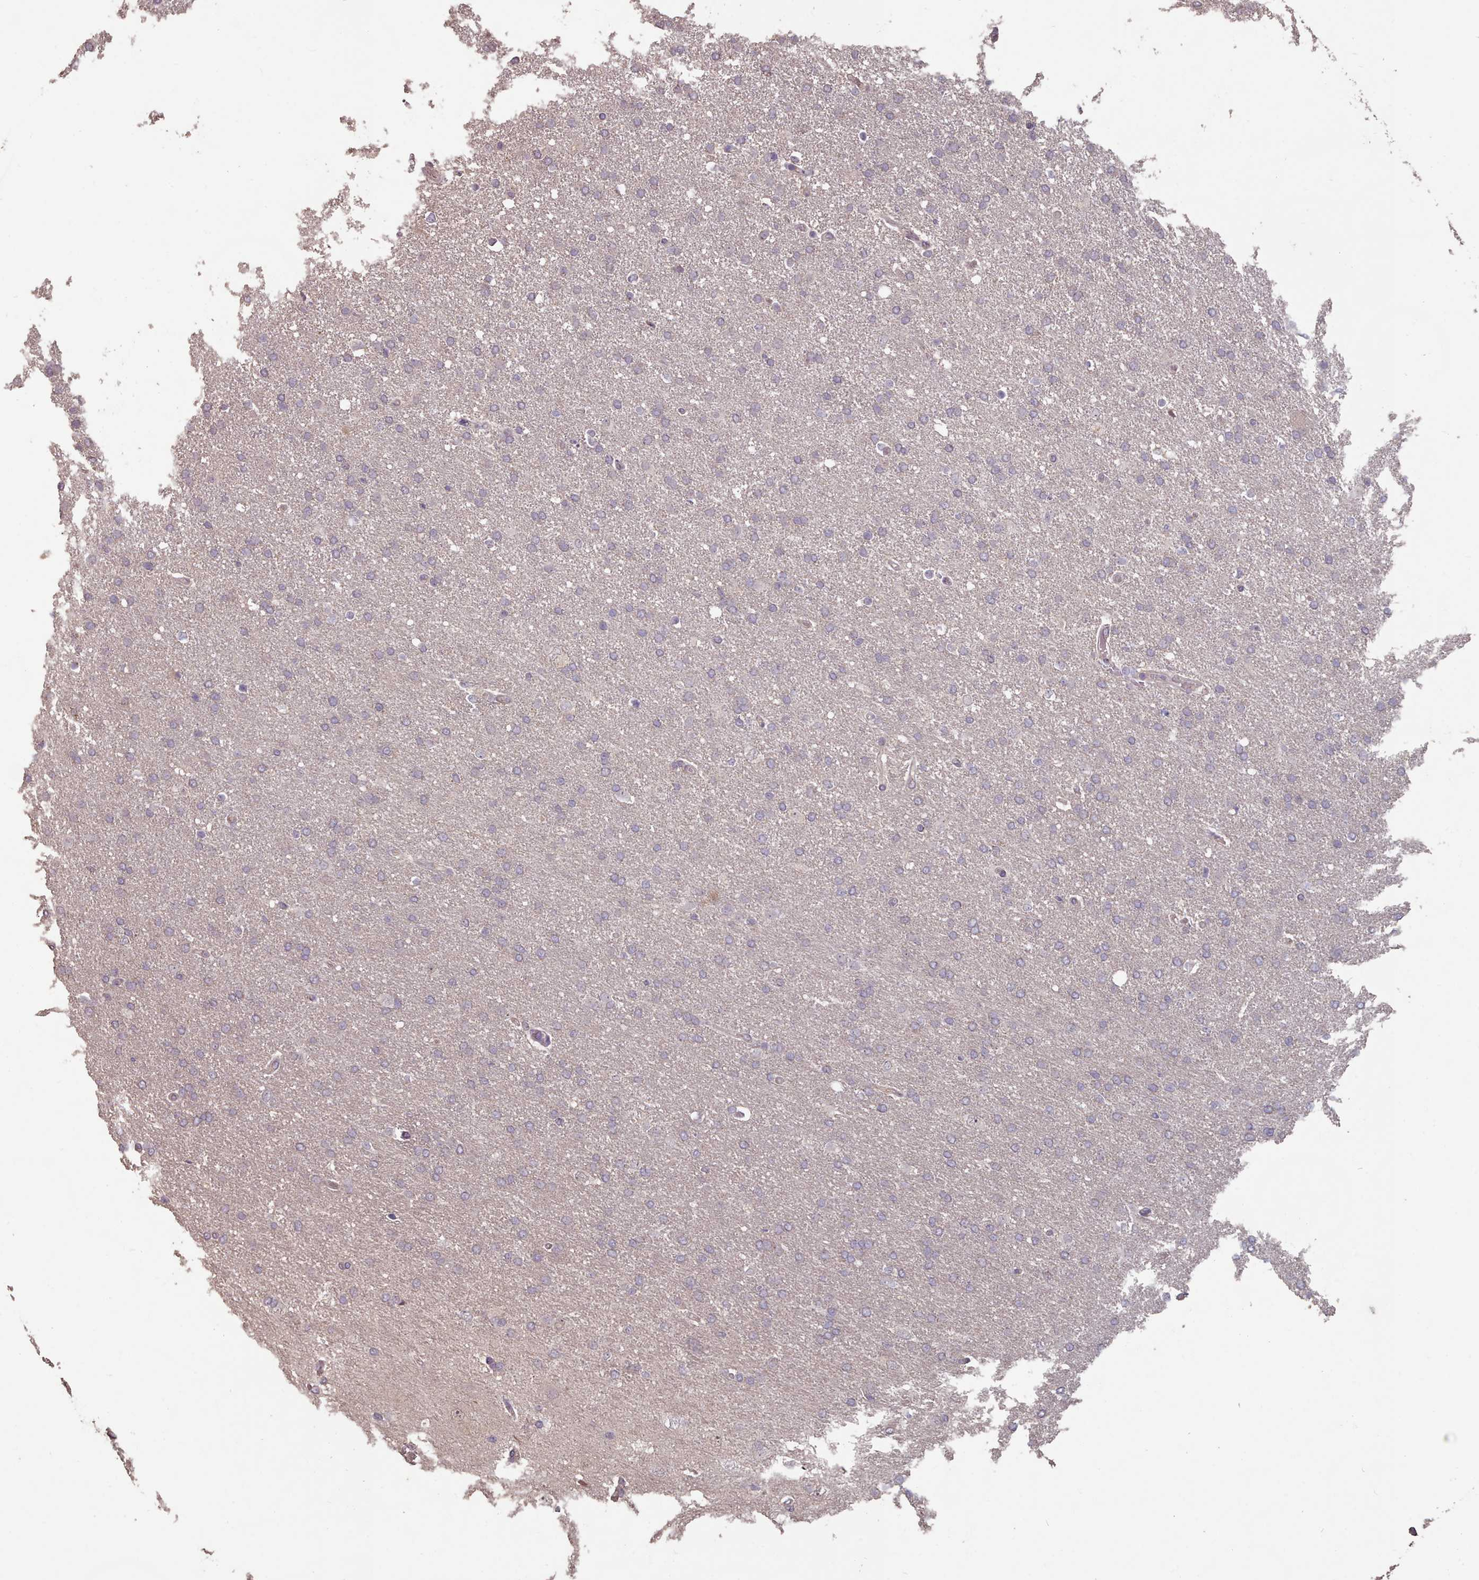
{"staining": {"intensity": "negative", "quantity": "none", "location": "none"}, "tissue": "glioma", "cell_type": "Tumor cells", "image_type": "cancer", "snomed": [{"axis": "morphology", "description": "Glioma, malignant, High grade"}, {"axis": "topography", "description": "Brain"}], "caption": "DAB immunohistochemical staining of human malignant glioma (high-grade) exhibits no significant expression in tumor cells.", "gene": "ERCC6L", "patient": {"sex": "male", "age": 72}}